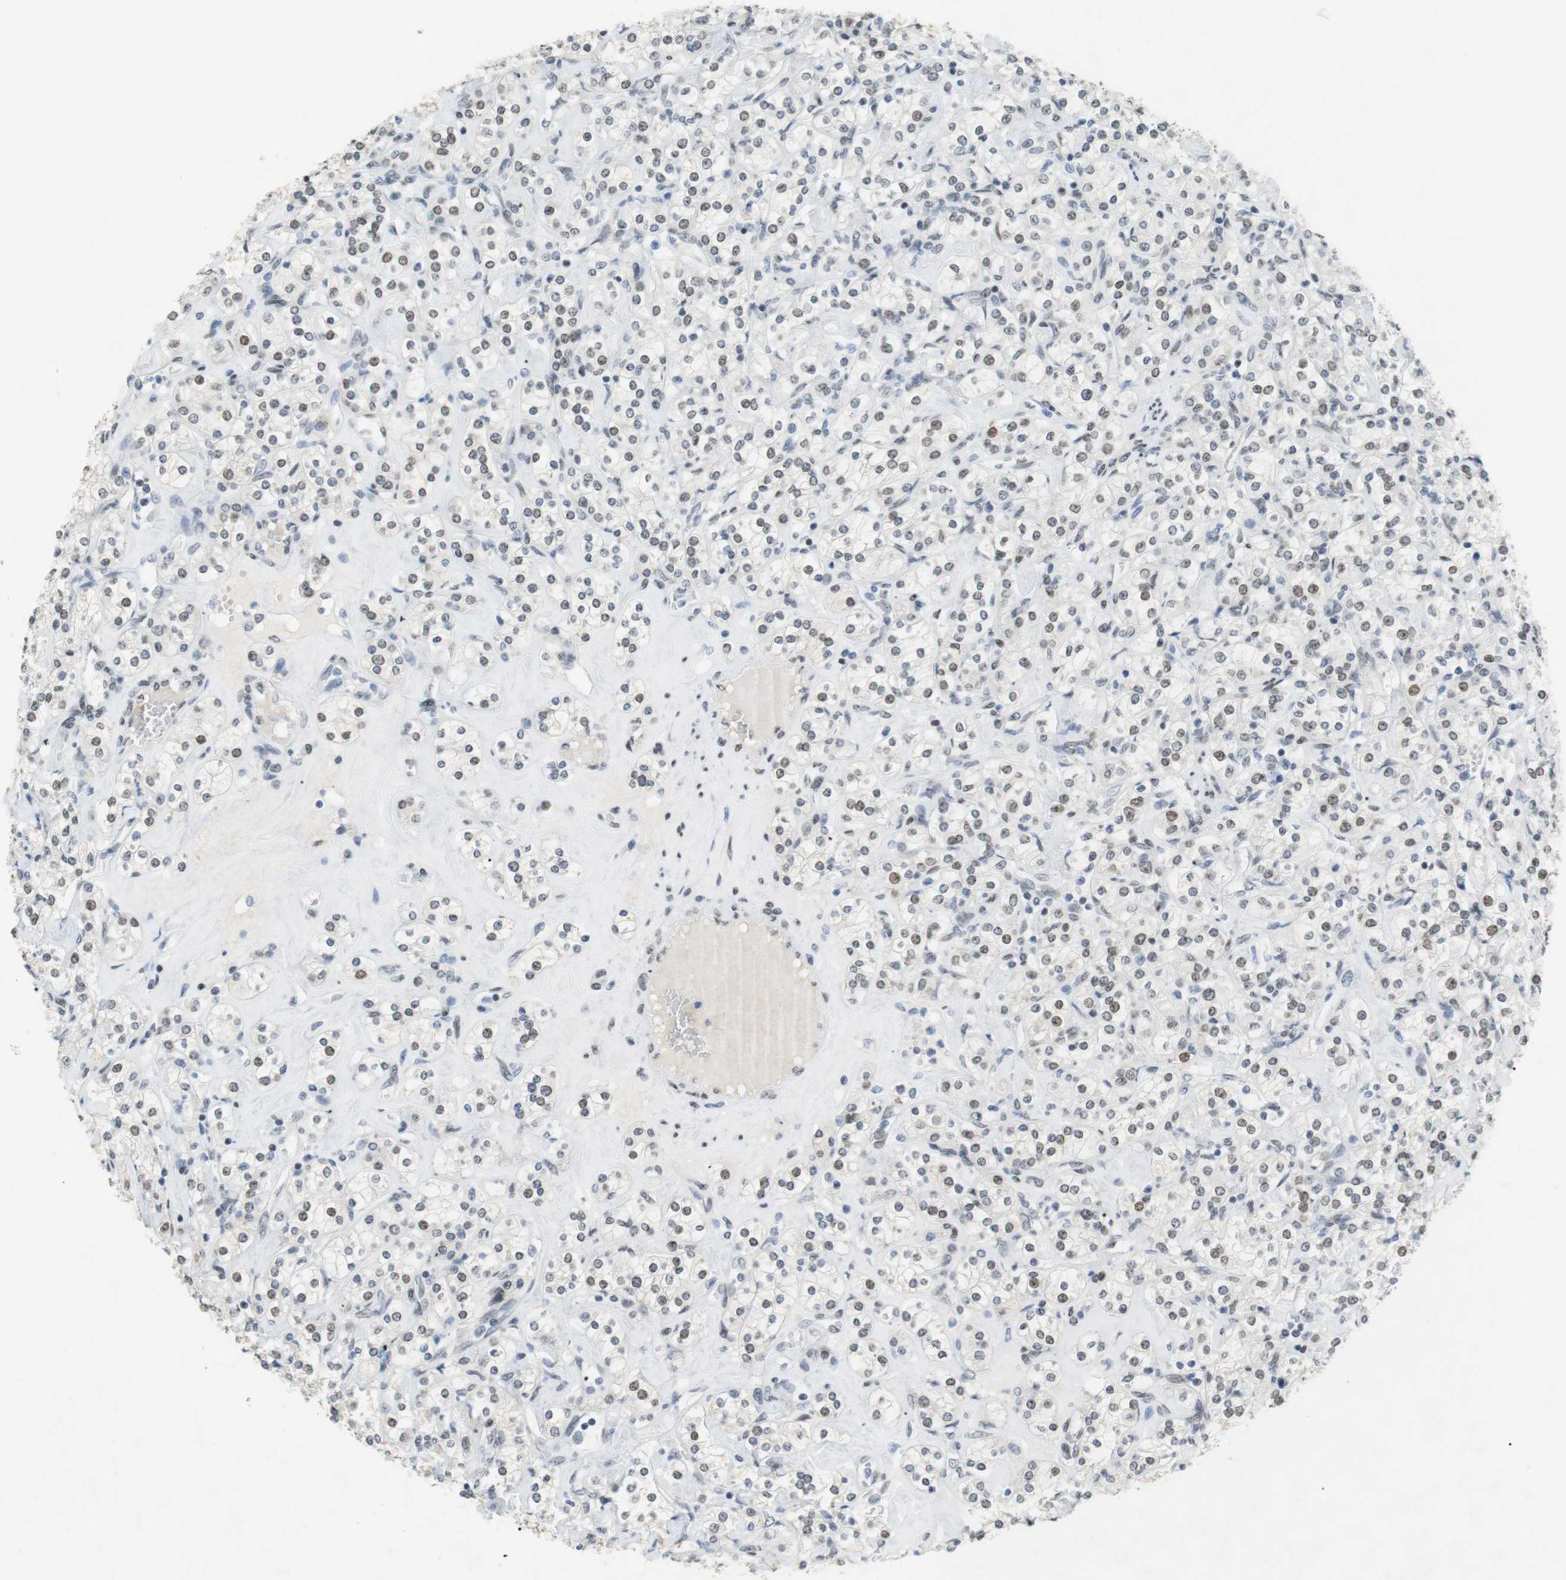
{"staining": {"intensity": "weak", "quantity": ">75%", "location": "nuclear"}, "tissue": "renal cancer", "cell_type": "Tumor cells", "image_type": "cancer", "snomed": [{"axis": "morphology", "description": "Adenocarcinoma, NOS"}, {"axis": "topography", "description": "Kidney"}], "caption": "A micrograph of renal cancer (adenocarcinoma) stained for a protein exhibits weak nuclear brown staining in tumor cells.", "gene": "BMI1", "patient": {"sex": "male", "age": 77}}